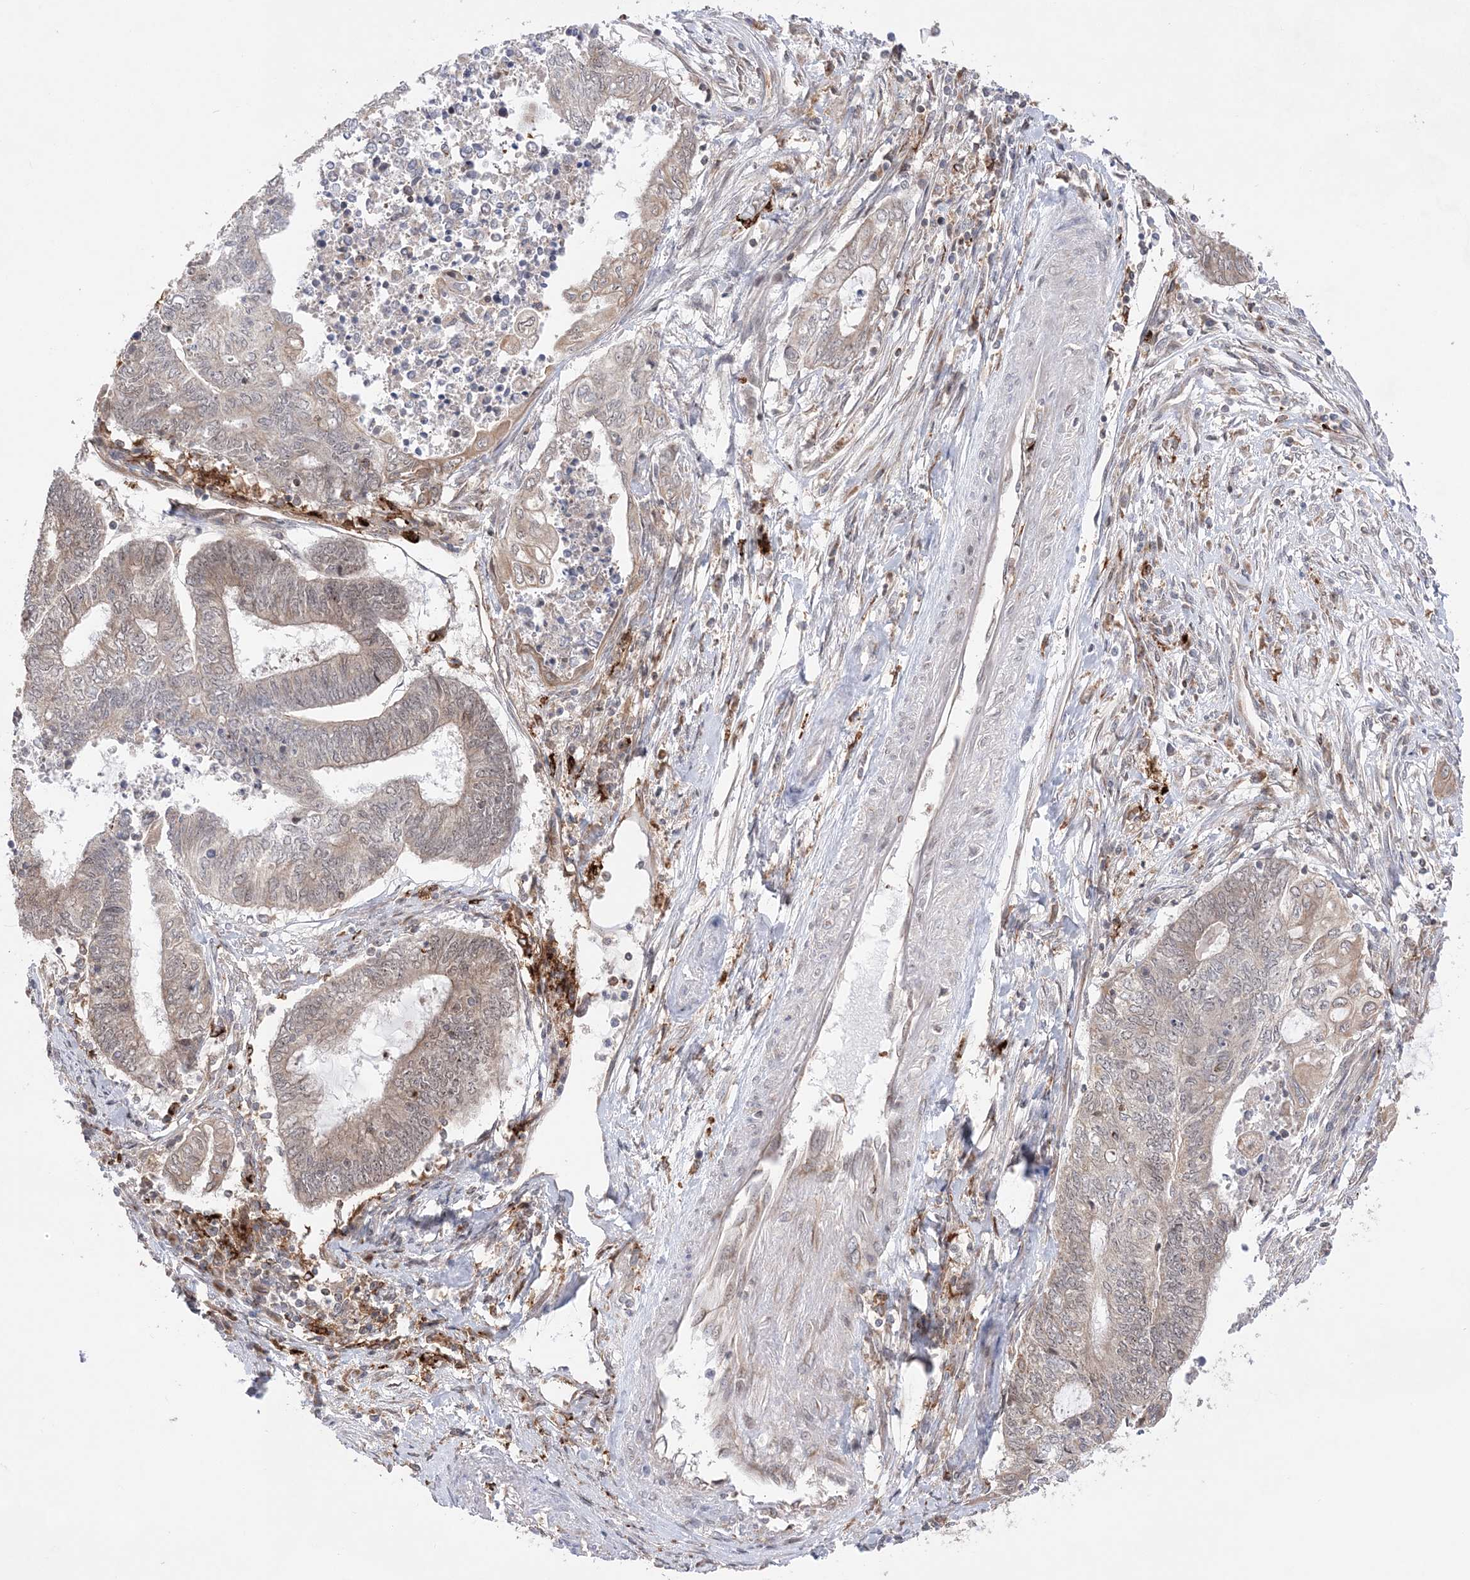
{"staining": {"intensity": "weak", "quantity": "25%-75%", "location": "cytoplasmic/membranous"}, "tissue": "endometrial cancer", "cell_type": "Tumor cells", "image_type": "cancer", "snomed": [{"axis": "morphology", "description": "Adenocarcinoma, NOS"}, {"axis": "topography", "description": "Uterus"}, {"axis": "topography", "description": "Endometrium"}], "caption": "Approximately 25%-75% of tumor cells in human adenocarcinoma (endometrial) show weak cytoplasmic/membranous protein staining as visualized by brown immunohistochemical staining.", "gene": "ANAPC15", "patient": {"sex": "female", "age": 70}}